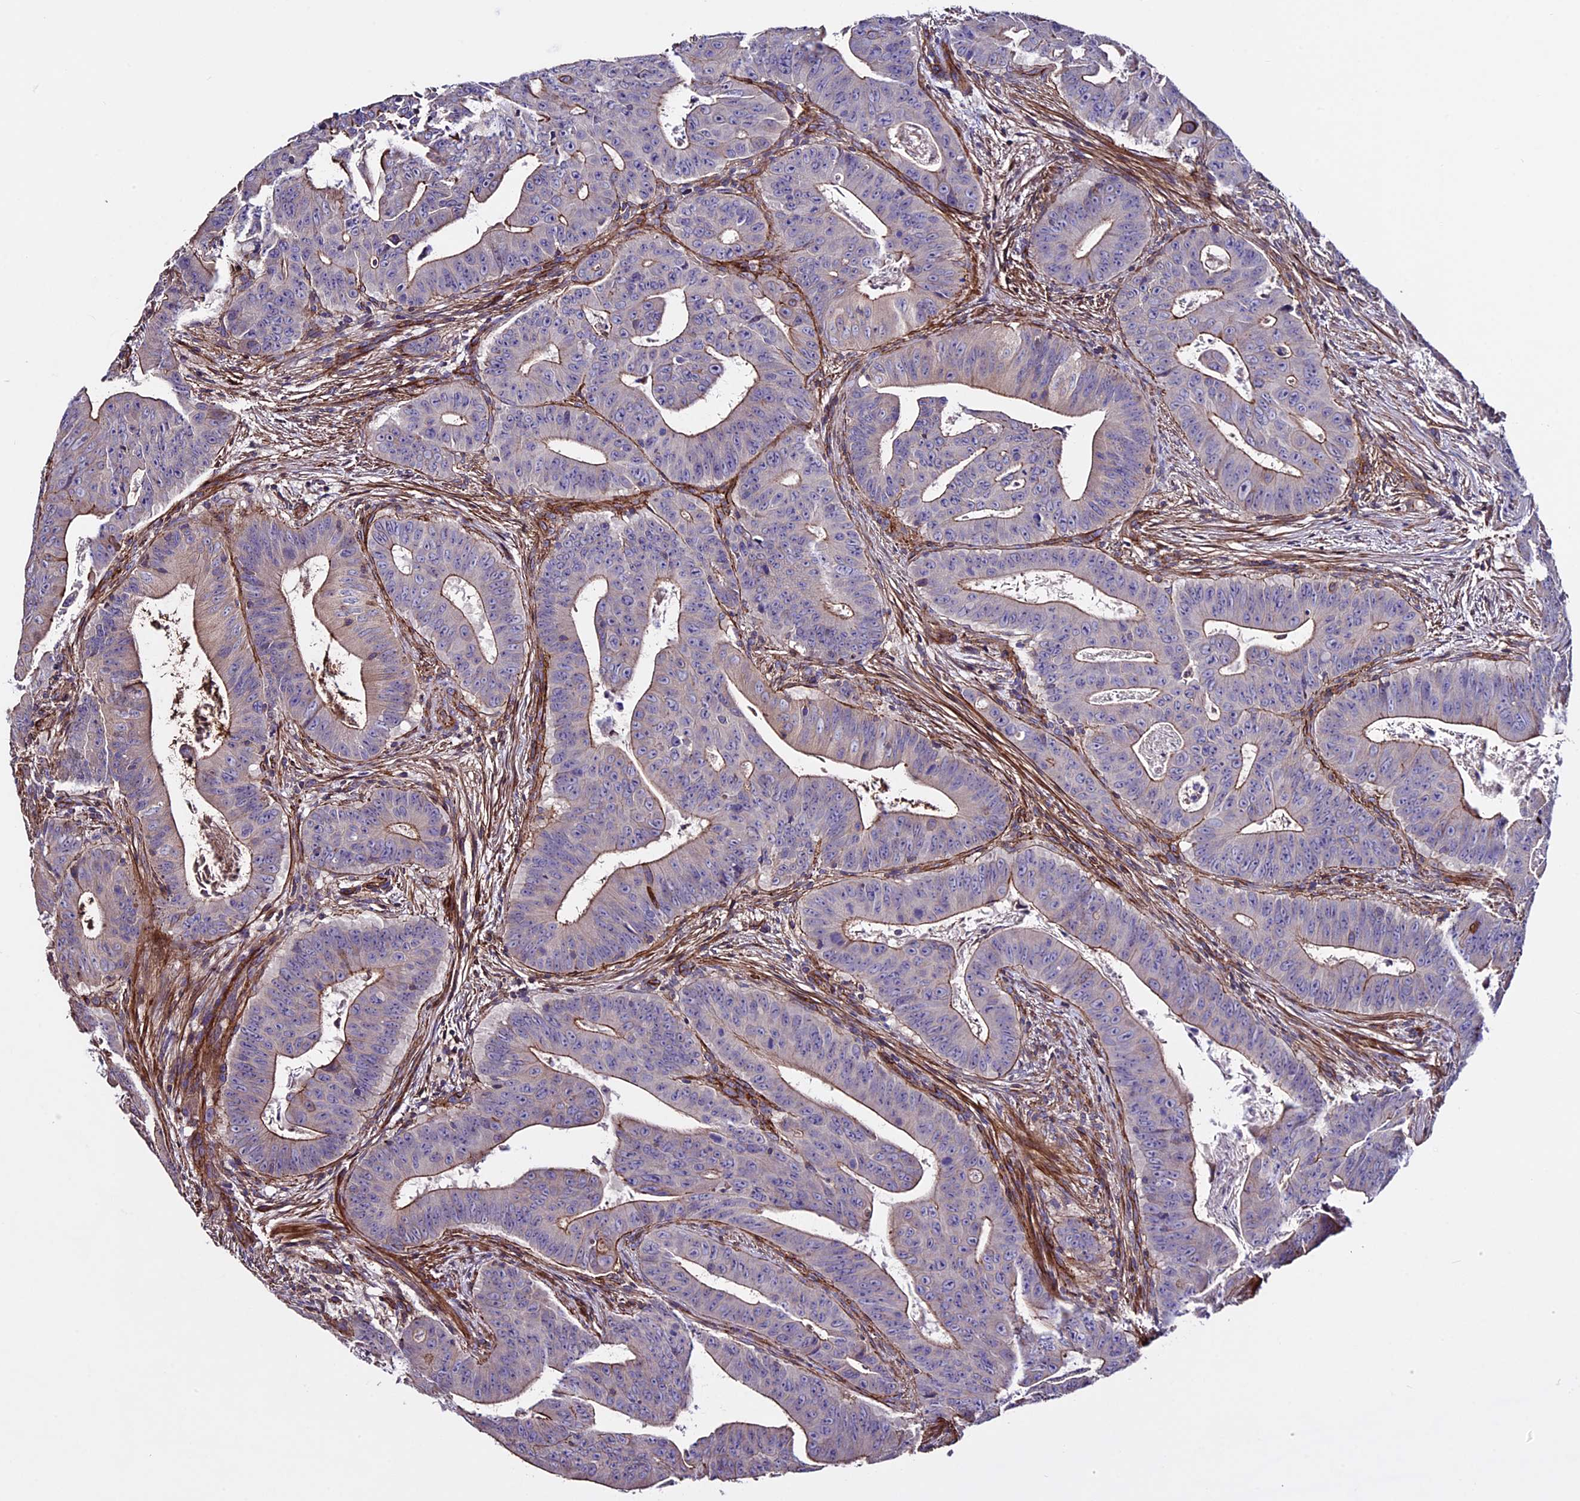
{"staining": {"intensity": "weak", "quantity": "25%-75%", "location": "cytoplasmic/membranous"}, "tissue": "colorectal cancer", "cell_type": "Tumor cells", "image_type": "cancer", "snomed": [{"axis": "morphology", "description": "Adenocarcinoma, NOS"}, {"axis": "topography", "description": "Rectum"}], "caption": "Brown immunohistochemical staining in colorectal cancer exhibits weak cytoplasmic/membranous positivity in approximately 25%-75% of tumor cells. (DAB IHC, brown staining for protein, blue staining for nuclei).", "gene": "EVA1B", "patient": {"sex": "female", "age": 75}}